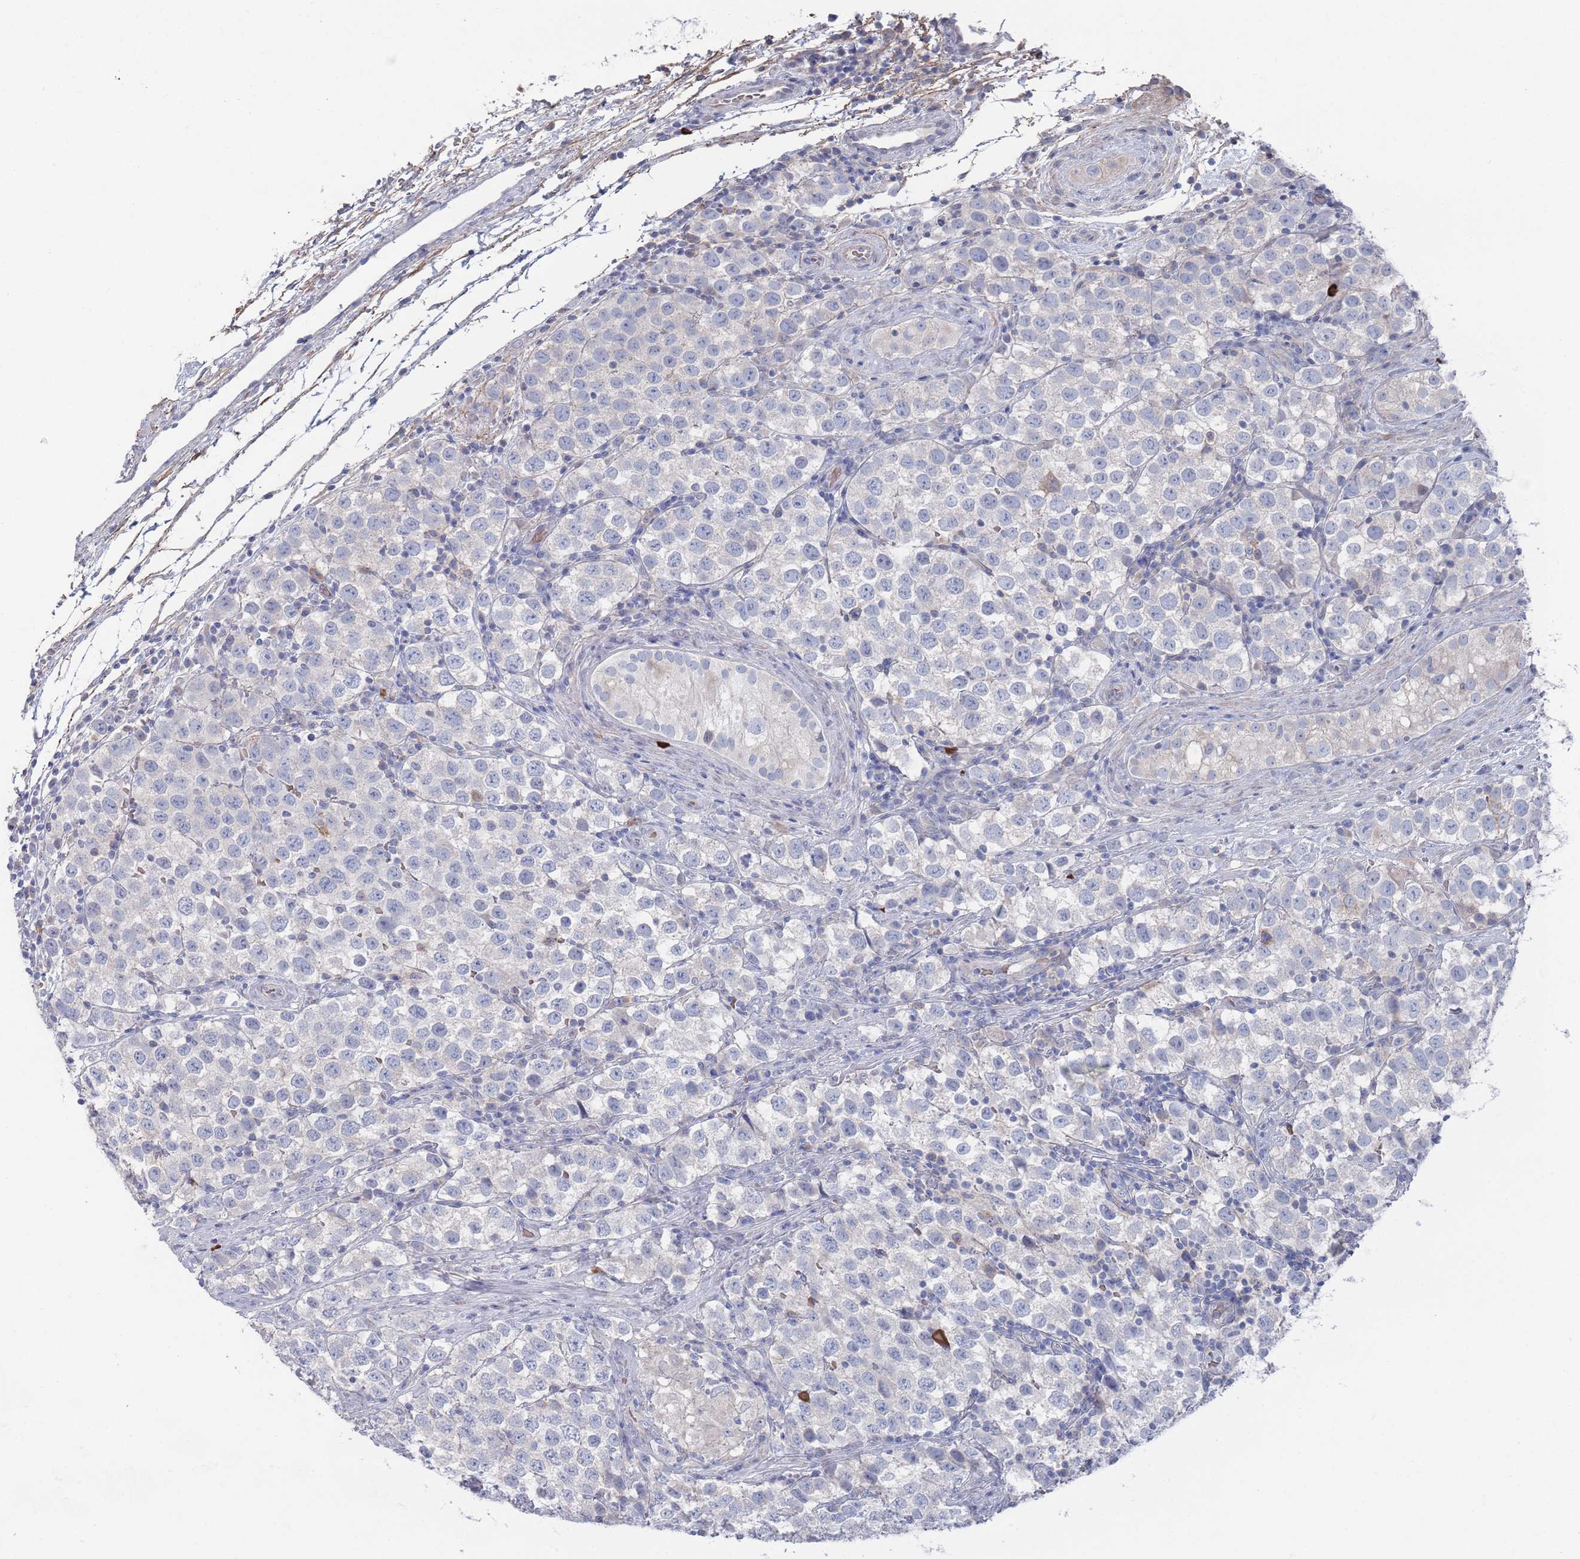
{"staining": {"intensity": "negative", "quantity": "none", "location": "none"}, "tissue": "testis cancer", "cell_type": "Tumor cells", "image_type": "cancer", "snomed": [{"axis": "morphology", "description": "Seminoma, NOS"}, {"axis": "topography", "description": "Testis"}], "caption": "An IHC micrograph of seminoma (testis) is shown. There is no staining in tumor cells of seminoma (testis).", "gene": "TMCO3", "patient": {"sex": "male", "age": 34}}